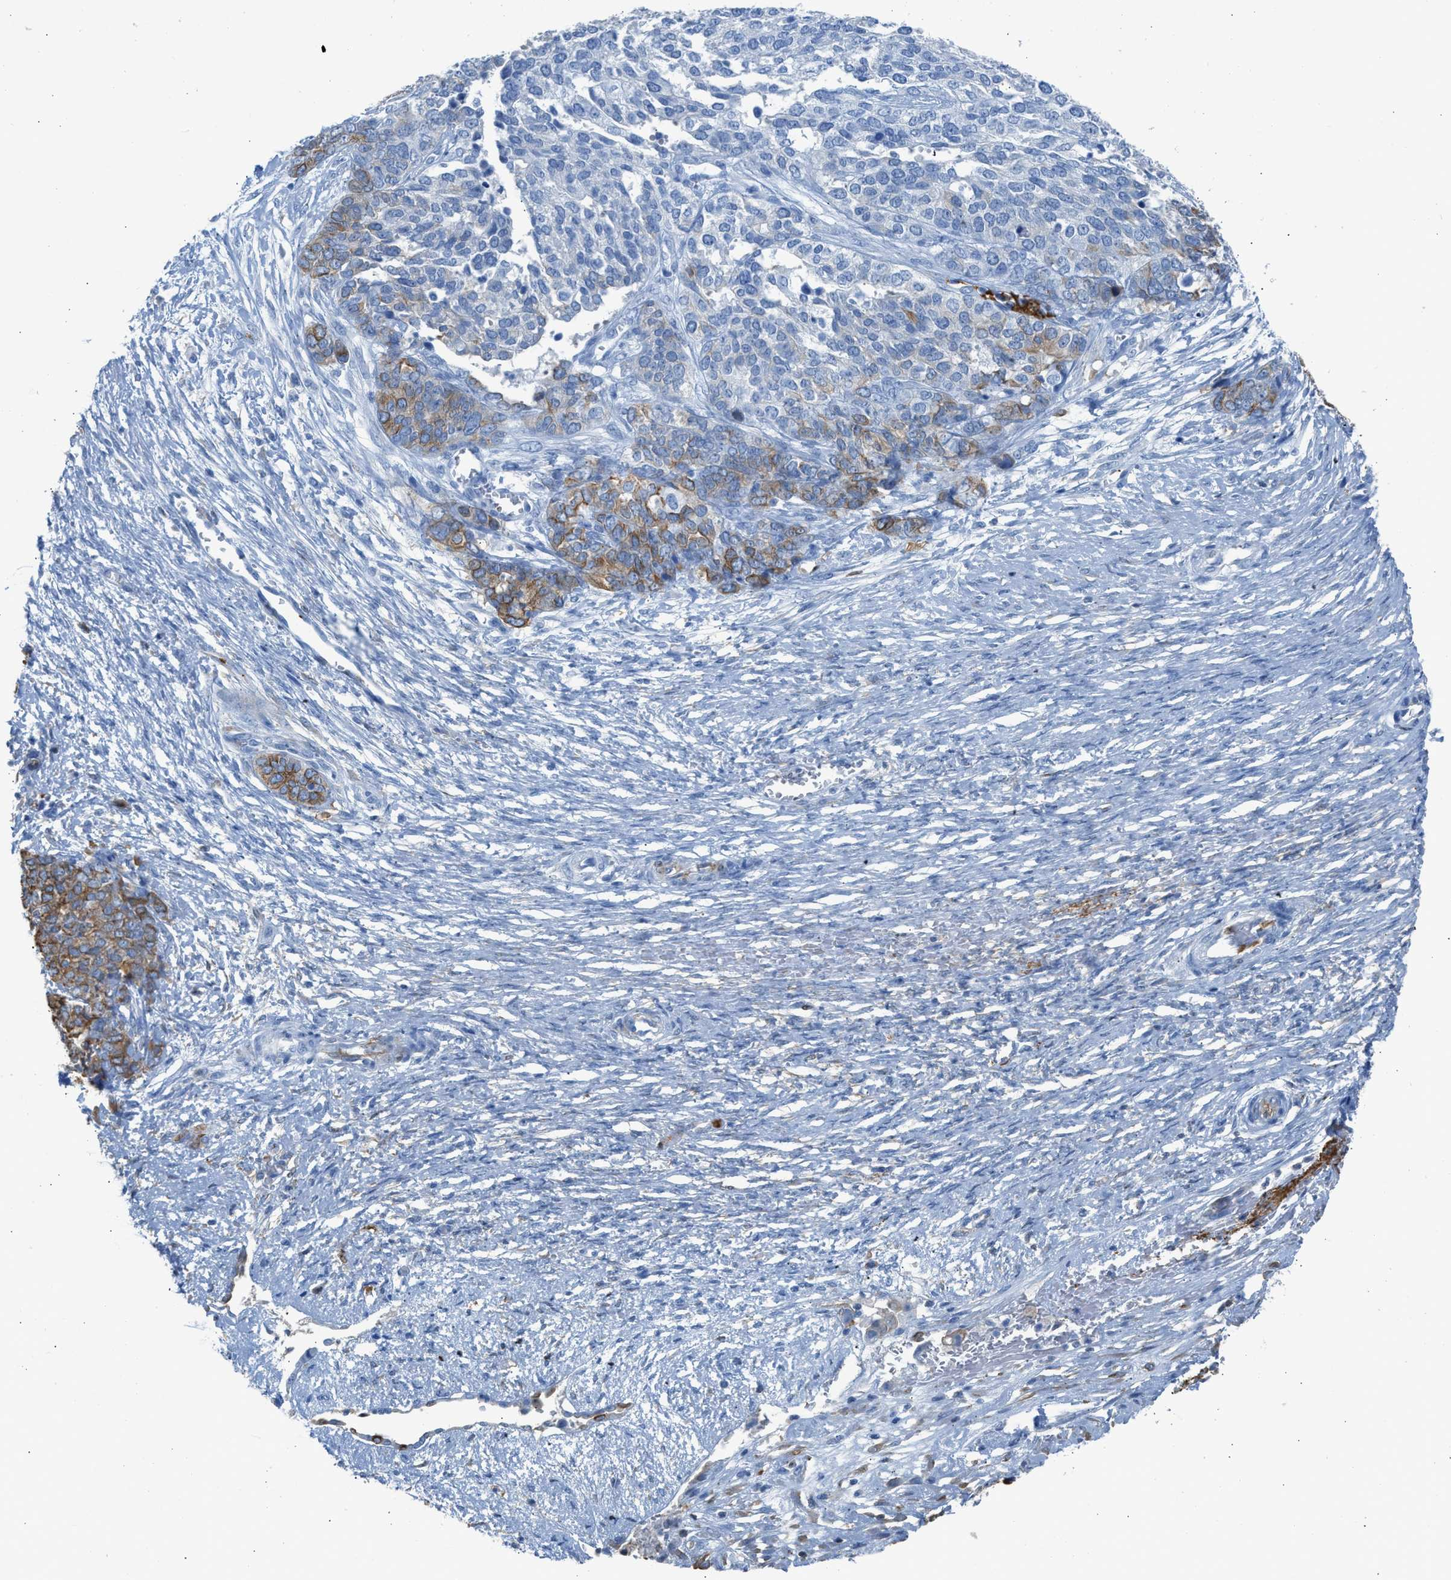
{"staining": {"intensity": "moderate", "quantity": "<25%", "location": "cytoplasmic/membranous"}, "tissue": "ovarian cancer", "cell_type": "Tumor cells", "image_type": "cancer", "snomed": [{"axis": "morphology", "description": "Cystadenocarcinoma, serous, NOS"}, {"axis": "topography", "description": "Ovary"}], "caption": "A photomicrograph of ovarian cancer stained for a protein exhibits moderate cytoplasmic/membranous brown staining in tumor cells.", "gene": "FAIM2", "patient": {"sex": "female", "age": 44}}